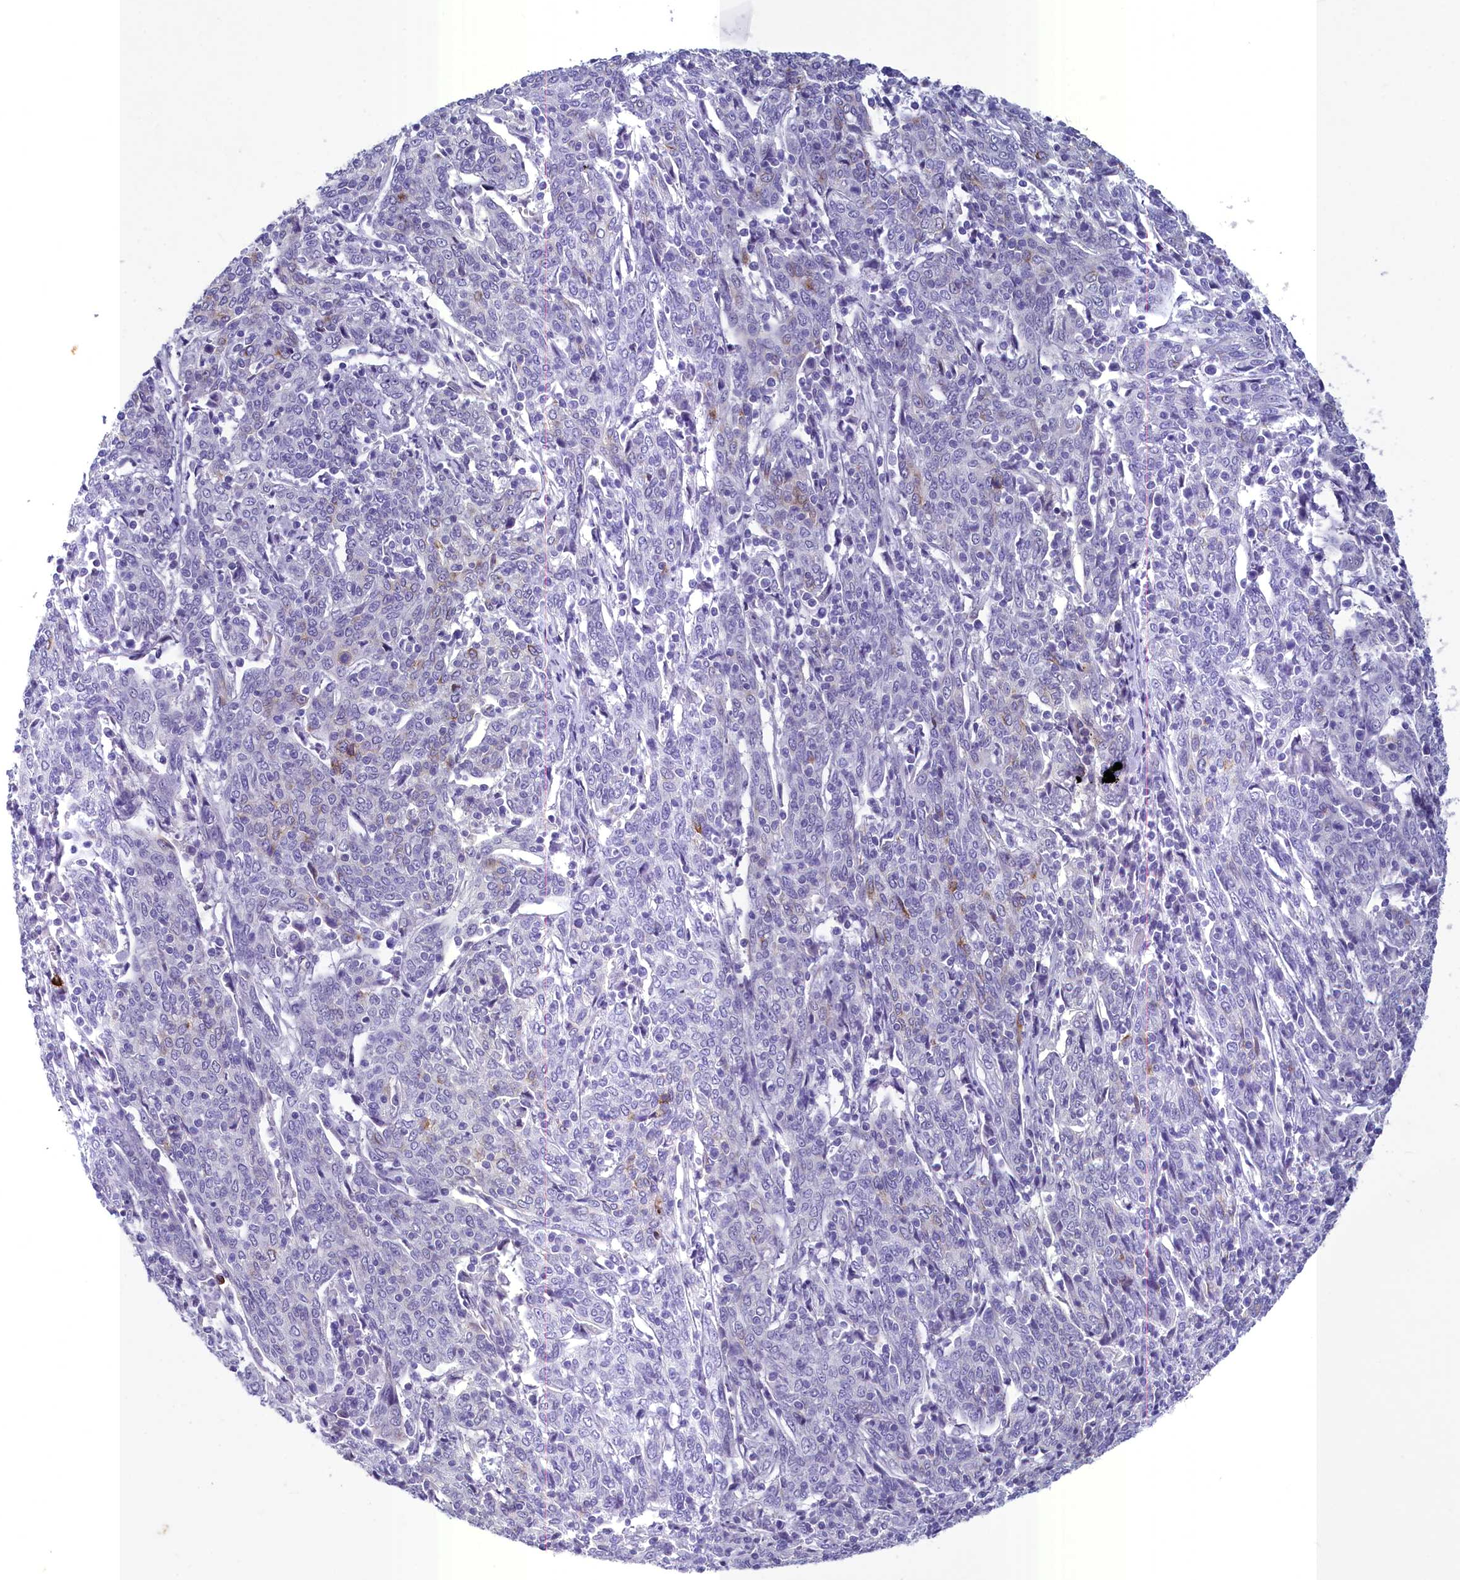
{"staining": {"intensity": "negative", "quantity": "none", "location": "none"}, "tissue": "cervical cancer", "cell_type": "Tumor cells", "image_type": "cancer", "snomed": [{"axis": "morphology", "description": "Squamous cell carcinoma, NOS"}, {"axis": "topography", "description": "Cervix"}], "caption": "Tumor cells show no significant protein expression in squamous cell carcinoma (cervical).", "gene": "INSC", "patient": {"sex": "female", "age": 67}}